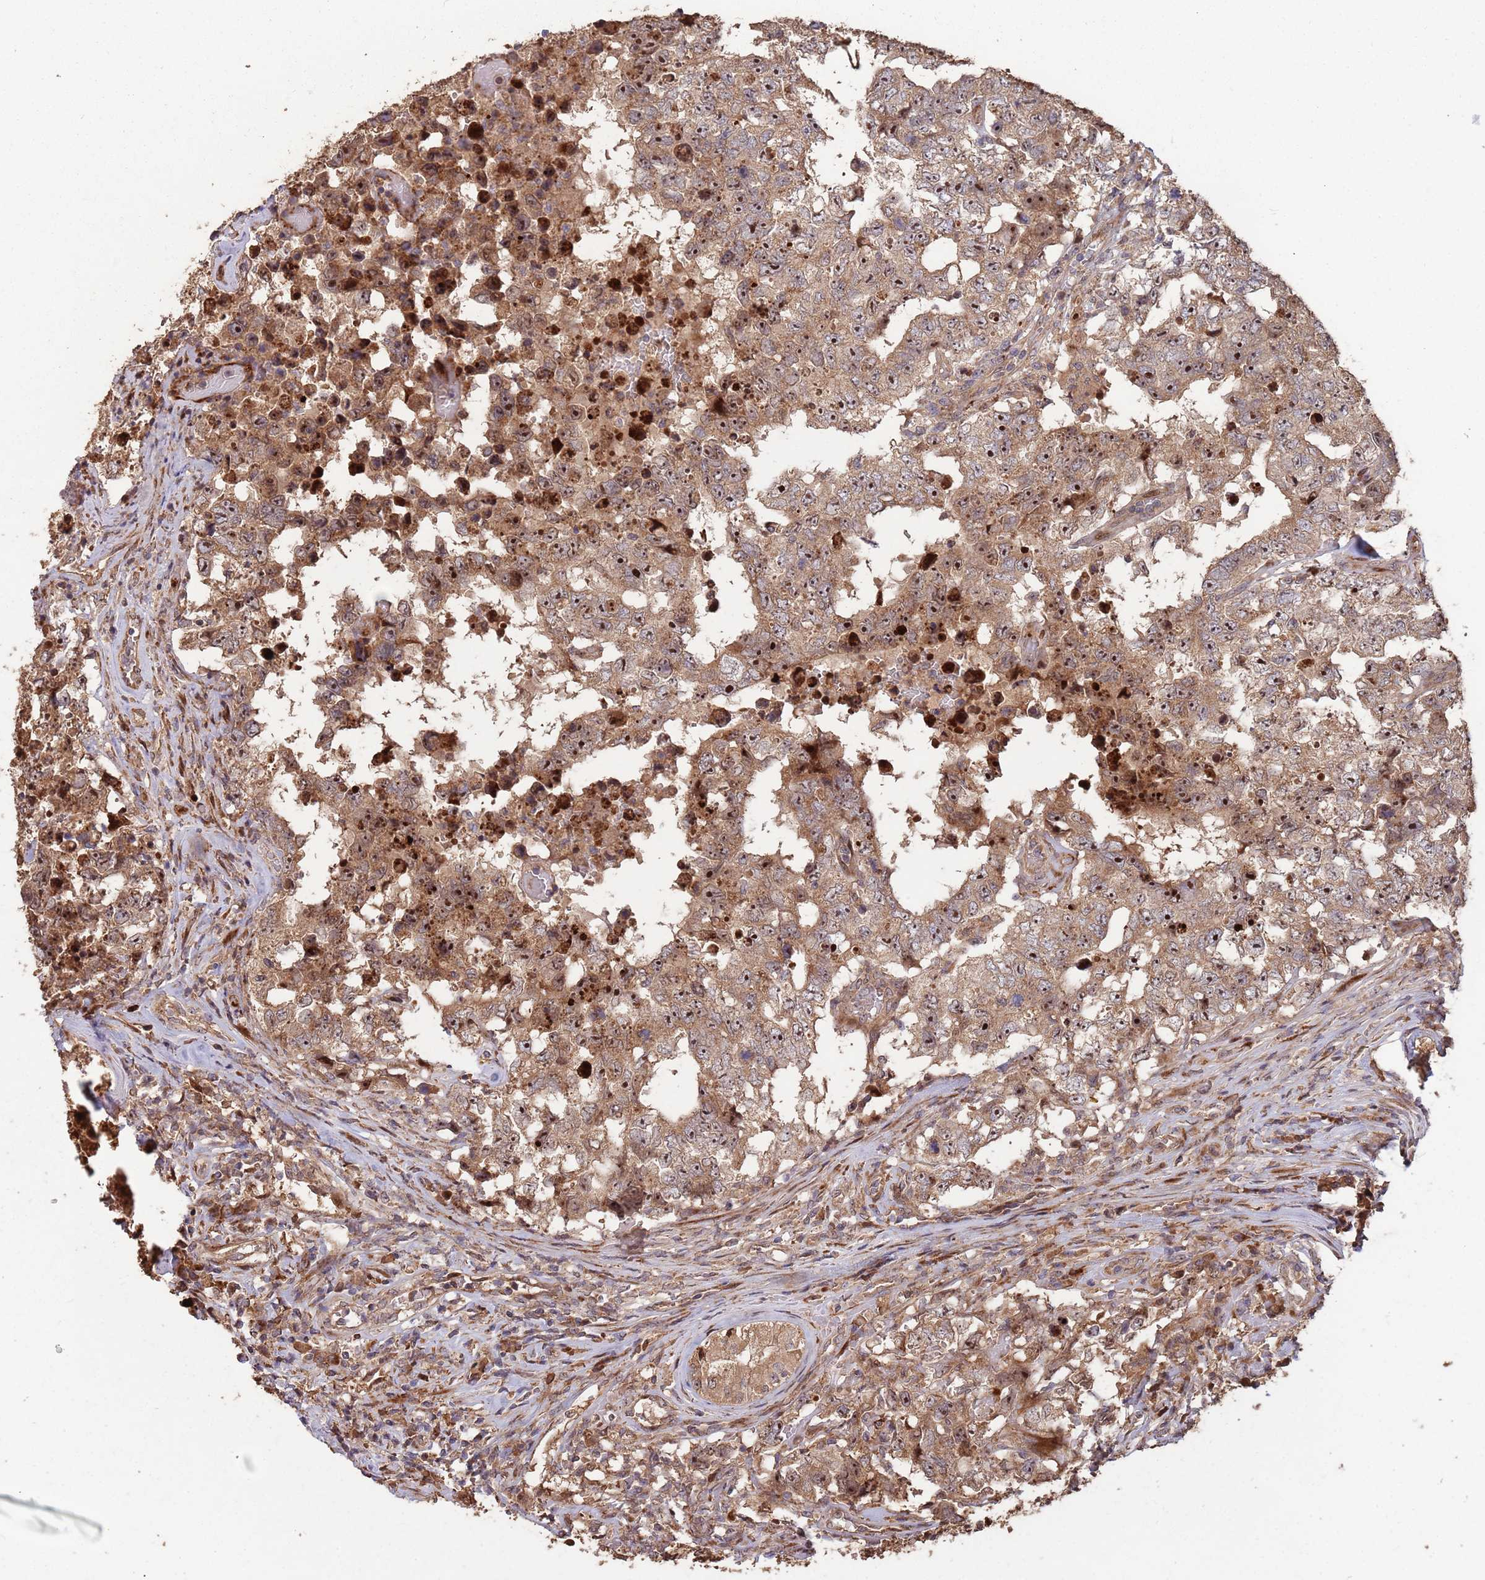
{"staining": {"intensity": "moderate", "quantity": ">75%", "location": "cytoplasmic/membranous,nuclear"}, "tissue": "testis cancer", "cell_type": "Tumor cells", "image_type": "cancer", "snomed": [{"axis": "morphology", "description": "Normal tissue, NOS"}, {"axis": "morphology", "description": "Carcinoma, Embryonal, NOS"}, {"axis": "topography", "description": "Testis"}, {"axis": "topography", "description": "Epididymis"}], "caption": "Human embryonal carcinoma (testis) stained for a protein (brown) displays moderate cytoplasmic/membranous and nuclear positive positivity in about >75% of tumor cells.", "gene": "ZNF428", "patient": {"sex": "male", "age": 25}}